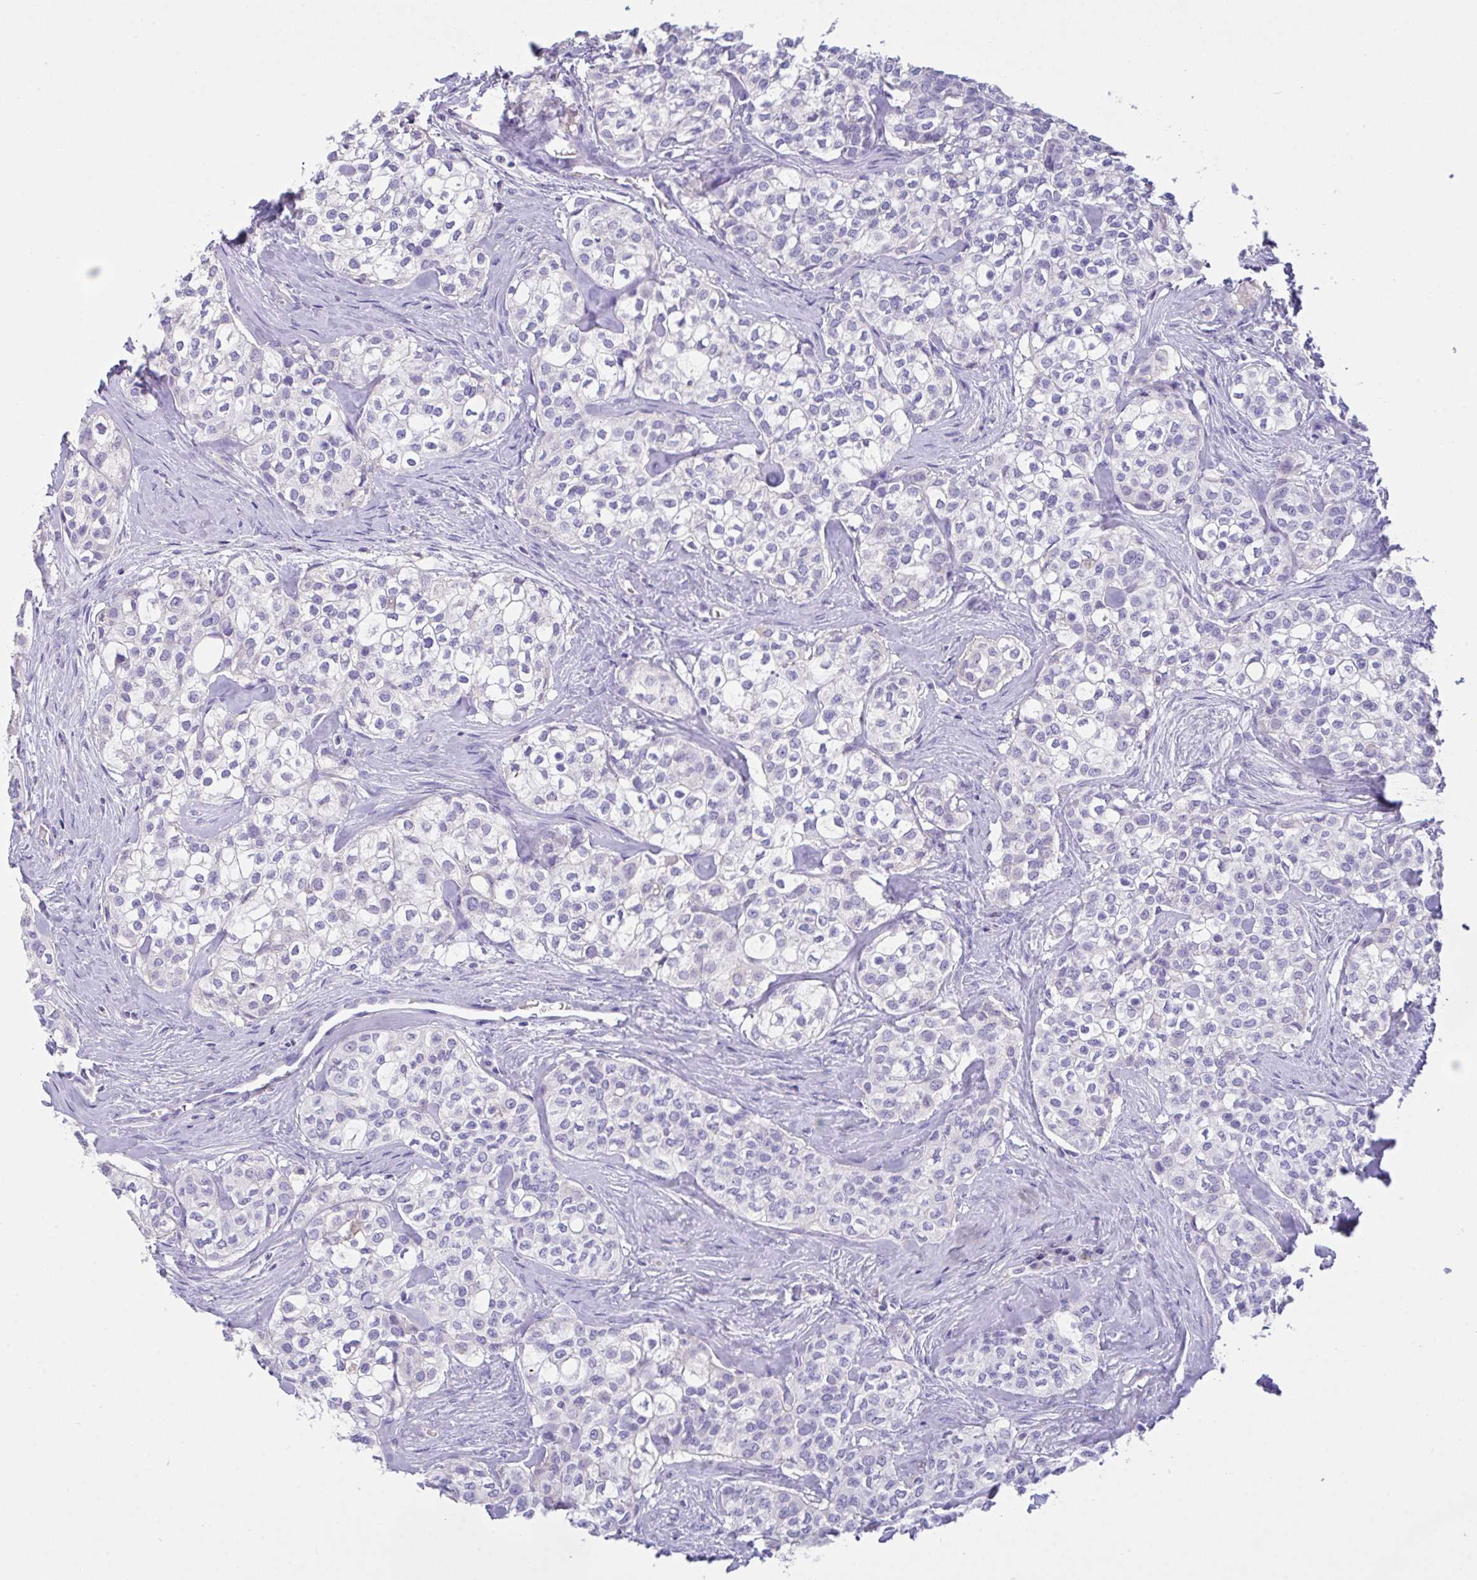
{"staining": {"intensity": "negative", "quantity": "none", "location": "none"}, "tissue": "head and neck cancer", "cell_type": "Tumor cells", "image_type": "cancer", "snomed": [{"axis": "morphology", "description": "Adenocarcinoma, NOS"}, {"axis": "topography", "description": "Head-Neck"}], "caption": "The photomicrograph reveals no significant positivity in tumor cells of head and neck adenocarcinoma.", "gene": "CA10", "patient": {"sex": "male", "age": 81}}